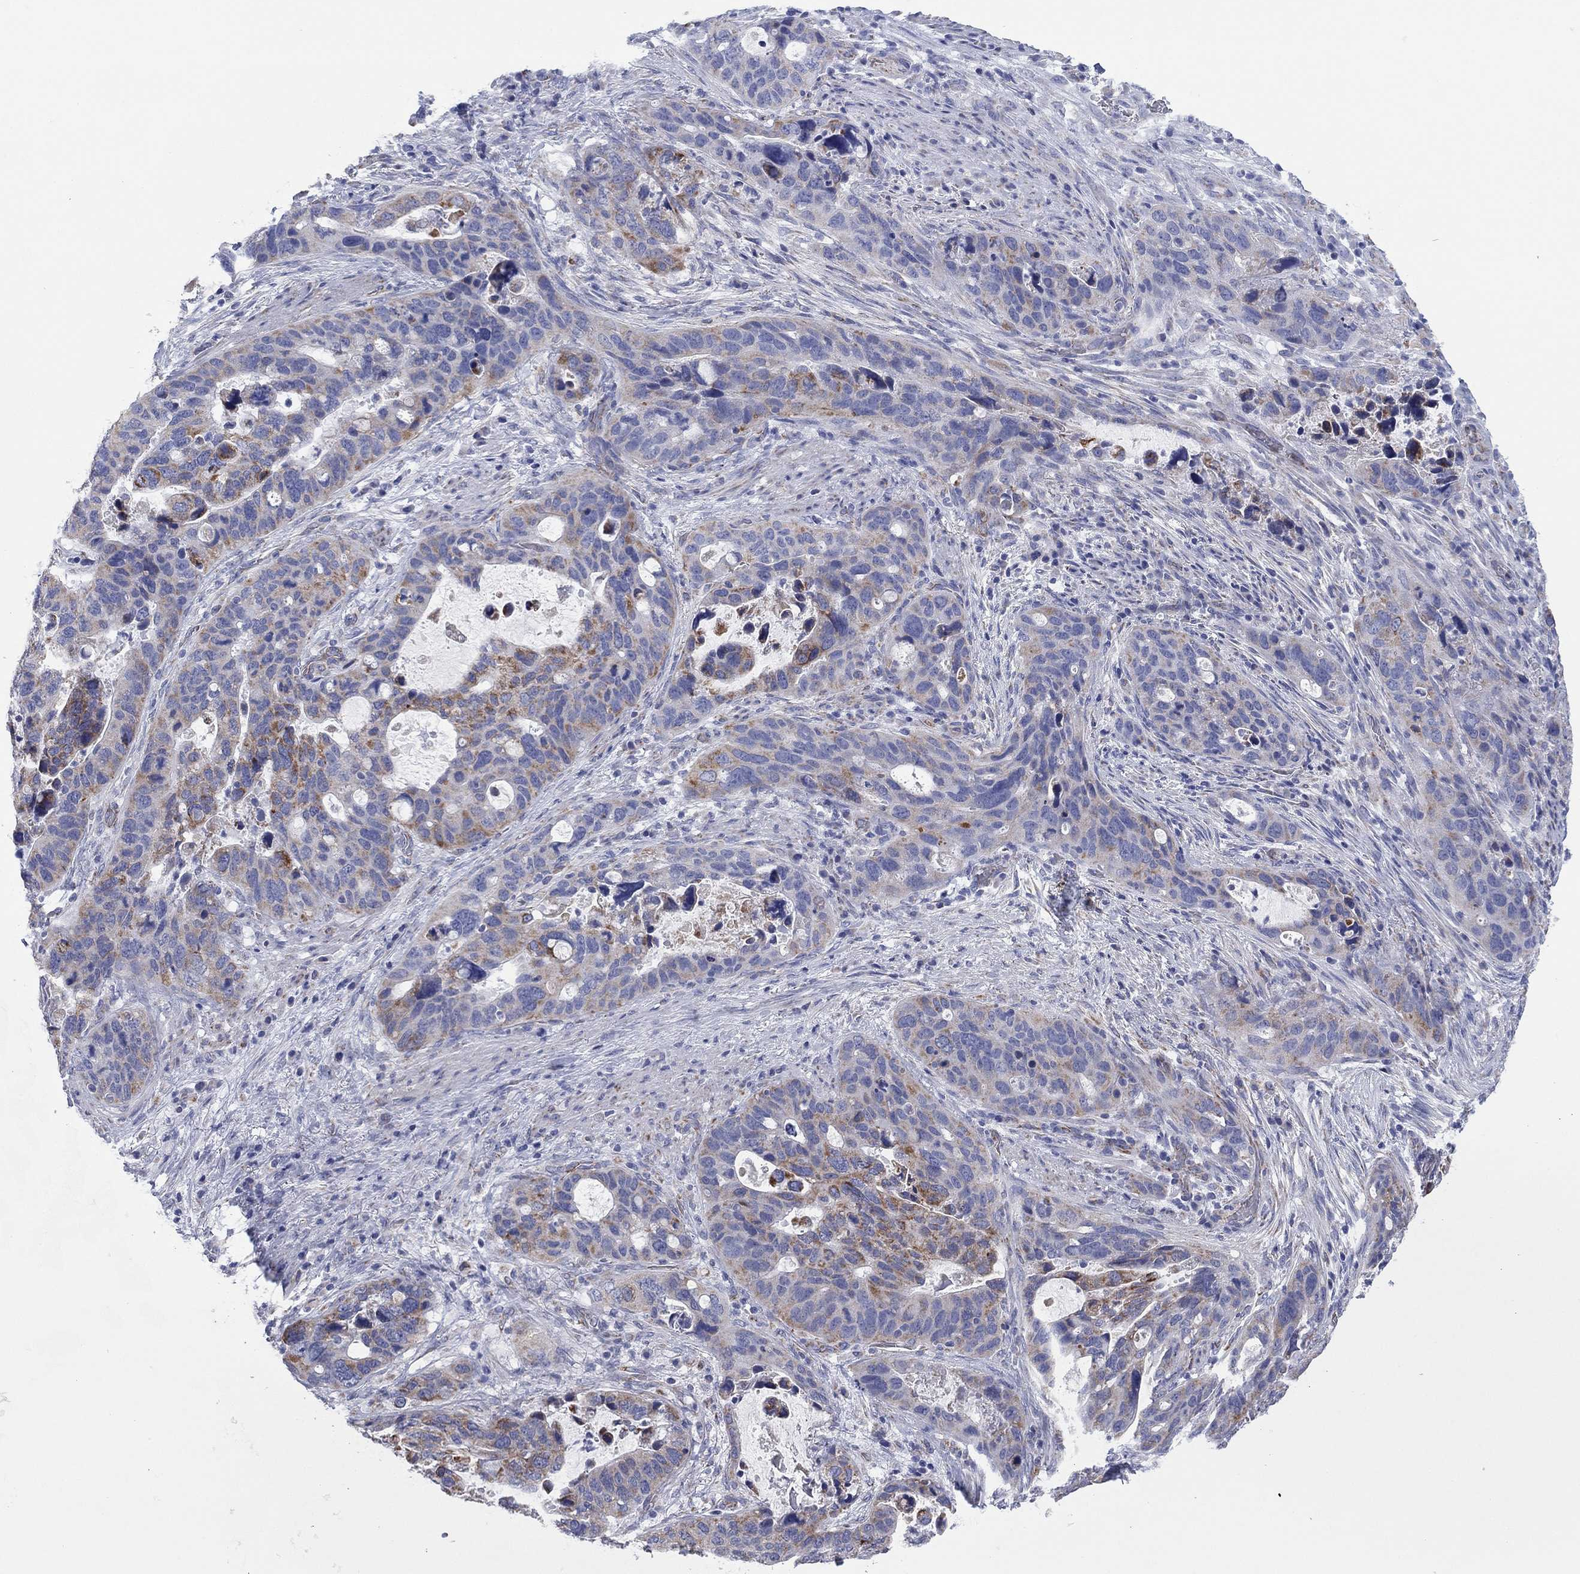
{"staining": {"intensity": "moderate", "quantity": "25%-75%", "location": "cytoplasmic/membranous"}, "tissue": "stomach cancer", "cell_type": "Tumor cells", "image_type": "cancer", "snomed": [{"axis": "morphology", "description": "Adenocarcinoma, NOS"}, {"axis": "topography", "description": "Stomach"}], "caption": "A high-resolution micrograph shows immunohistochemistry (IHC) staining of stomach cancer, which displays moderate cytoplasmic/membranous positivity in approximately 25%-75% of tumor cells. The staining was performed using DAB (3,3'-diaminobenzidine) to visualize the protein expression in brown, while the nuclei were stained in blue with hematoxylin (Magnification: 20x).", "gene": "MGST3", "patient": {"sex": "male", "age": 54}}